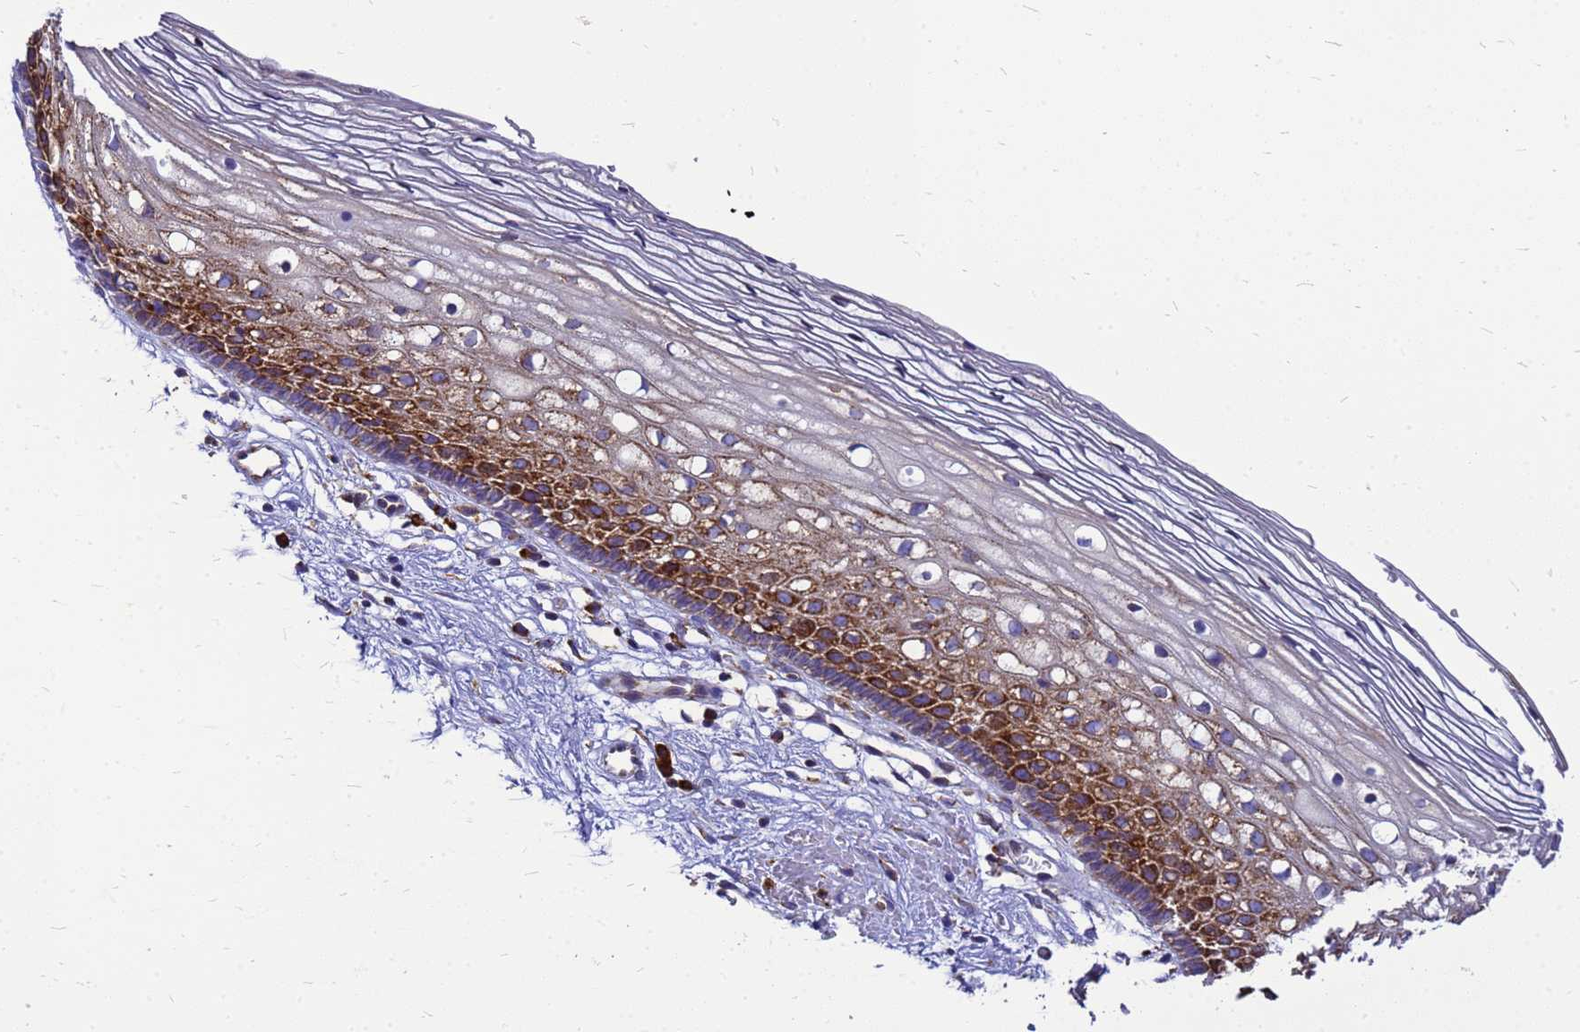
{"staining": {"intensity": "moderate", "quantity": "25%-75%", "location": "cytoplasmic/membranous"}, "tissue": "cervix", "cell_type": "Glandular cells", "image_type": "normal", "snomed": [{"axis": "morphology", "description": "Normal tissue, NOS"}, {"axis": "topography", "description": "Cervix"}], "caption": "Immunohistochemical staining of benign cervix displays moderate cytoplasmic/membranous protein positivity in approximately 25%-75% of glandular cells.", "gene": "EEF1D", "patient": {"sex": "female", "age": 27}}